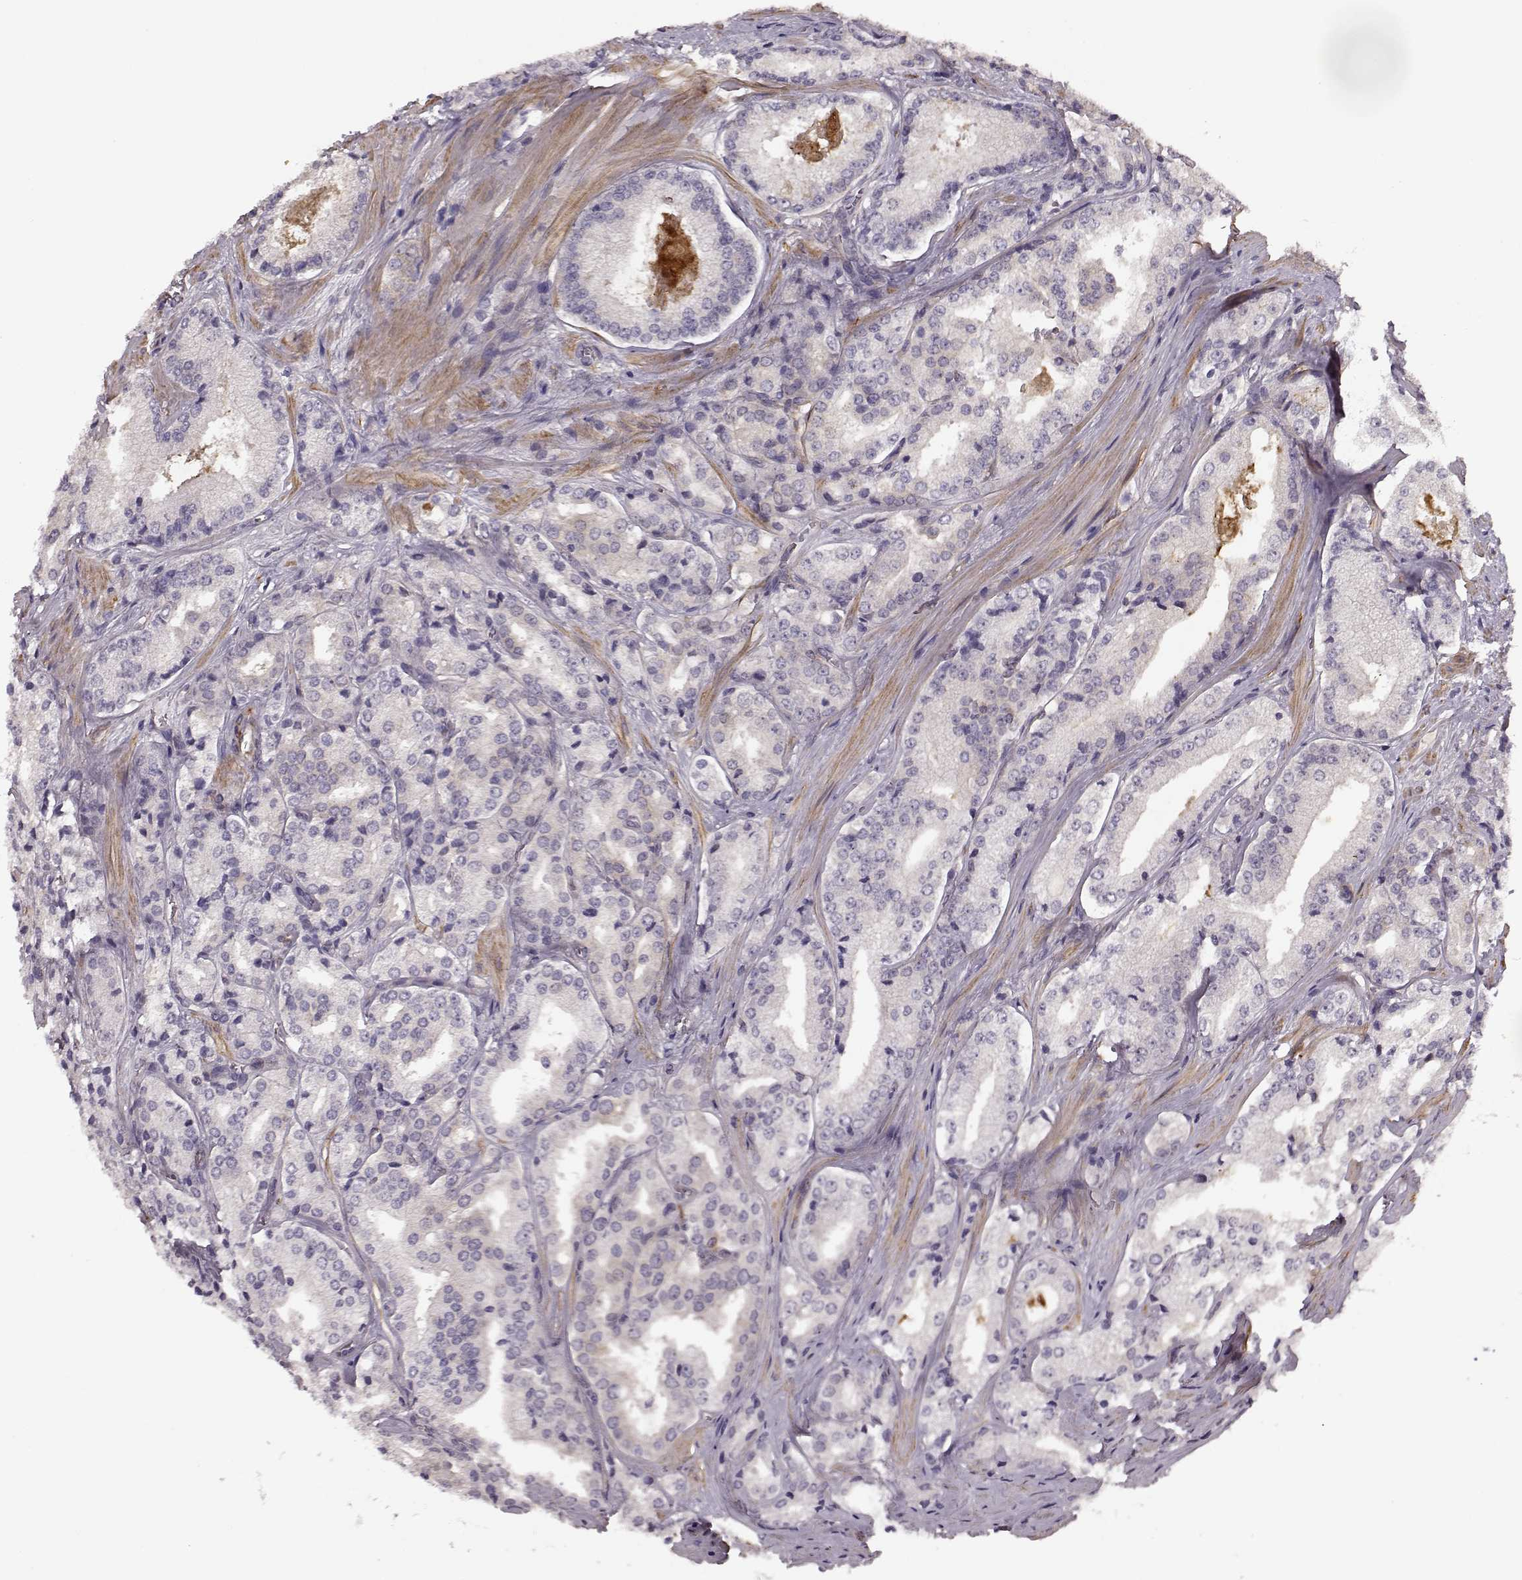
{"staining": {"intensity": "negative", "quantity": "none", "location": "none"}, "tissue": "prostate cancer", "cell_type": "Tumor cells", "image_type": "cancer", "snomed": [{"axis": "morphology", "description": "Adenocarcinoma, Low grade"}, {"axis": "topography", "description": "Prostate"}], "caption": "DAB (3,3'-diaminobenzidine) immunohistochemical staining of human adenocarcinoma (low-grade) (prostate) shows no significant expression in tumor cells.", "gene": "MTR", "patient": {"sex": "male", "age": 56}}